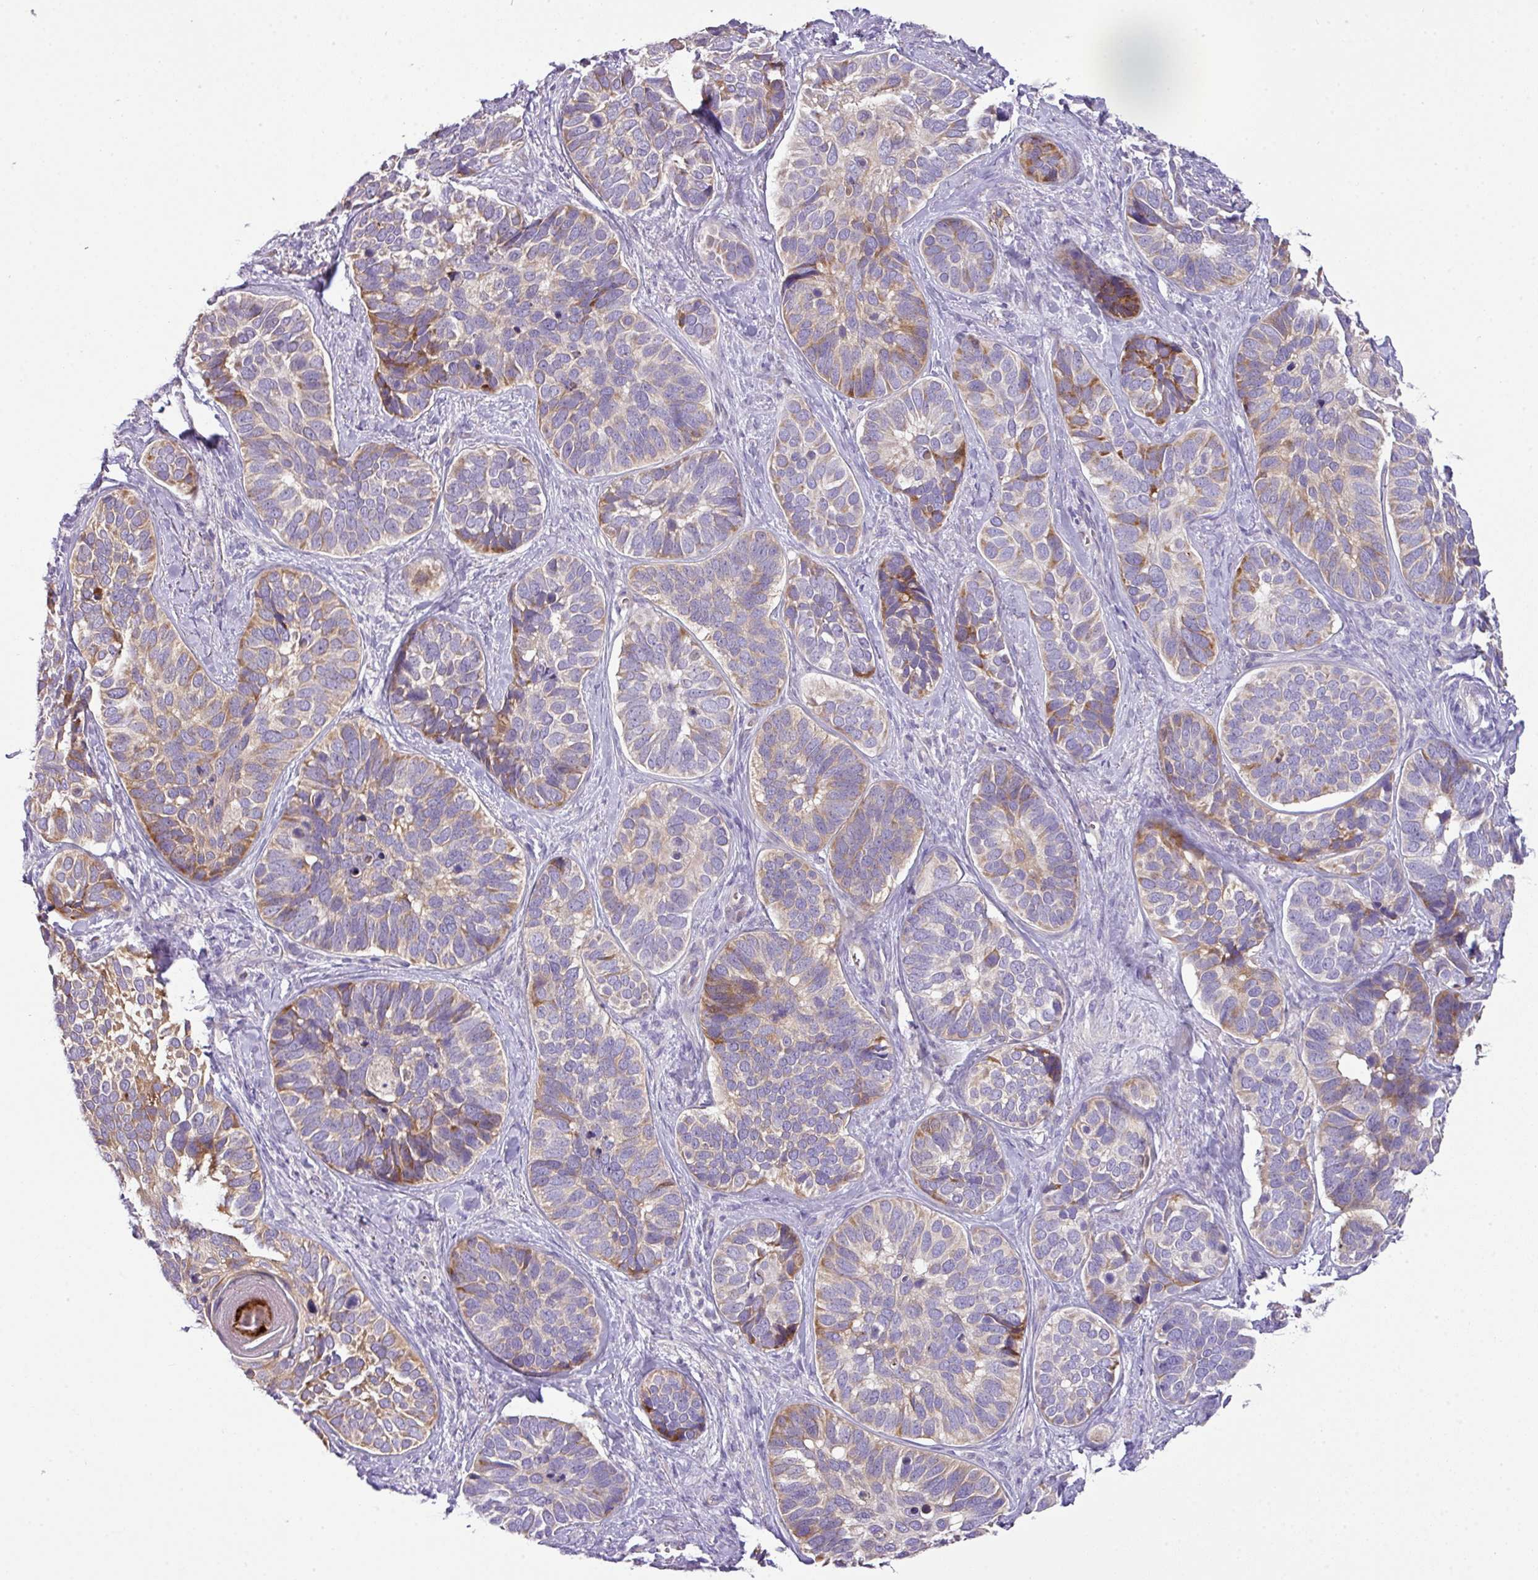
{"staining": {"intensity": "weak", "quantity": "25%-75%", "location": "cytoplasmic/membranous"}, "tissue": "skin cancer", "cell_type": "Tumor cells", "image_type": "cancer", "snomed": [{"axis": "morphology", "description": "Basal cell carcinoma"}, {"axis": "topography", "description": "Skin"}], "caption": "Protein staining demonstrates weak cytoplasmic/membranous staining in about 25%-75% of tumor cells in skin cancer. Using DAB (3,3'-diaminobenzidine) (brown) and hematoxylin (blue) stains, captured at high magnification using brightfield microscopy.", "gene": "PIK3R5", "patient": {"sex": "male", "age": 62}}